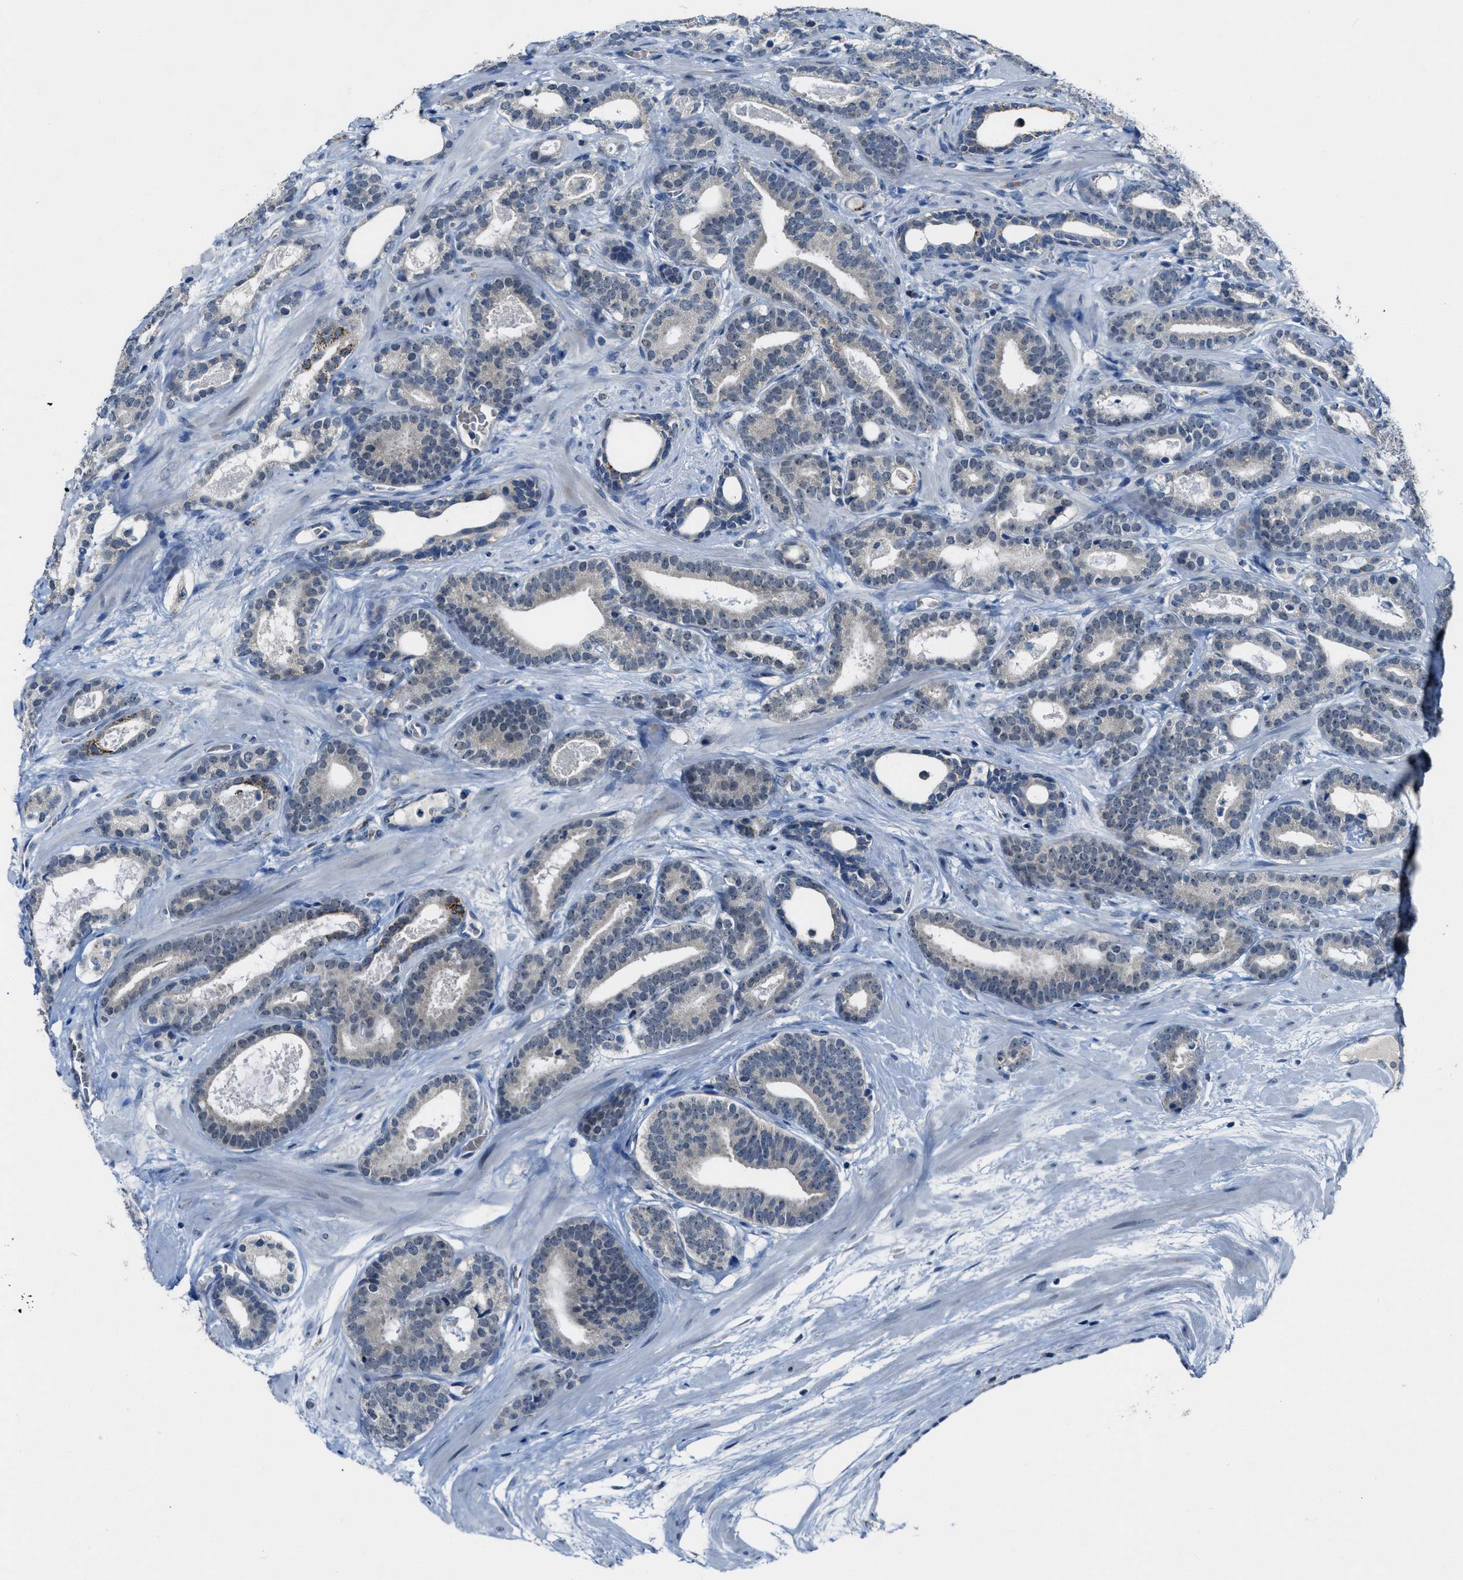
{"staining": {"intensity": "negative", "quantity": "none", "location": "none"}, "tissue": "prostate cancer", "cell_type": "Tumor cells", "image_type": "cancer", "snomed": [{"axis": "morphology", "description": "Adenocarcinoma, High grade"}, {"axis": "topography", "description": "Prostate"}], "caption": "IHC image of human prostate high-grade adenocarcinoma stained for a protein (brown), which exhibits no positivity in tumor cells.", "gene": "CDON", "patient": {"sex": "male", "age": 60}}